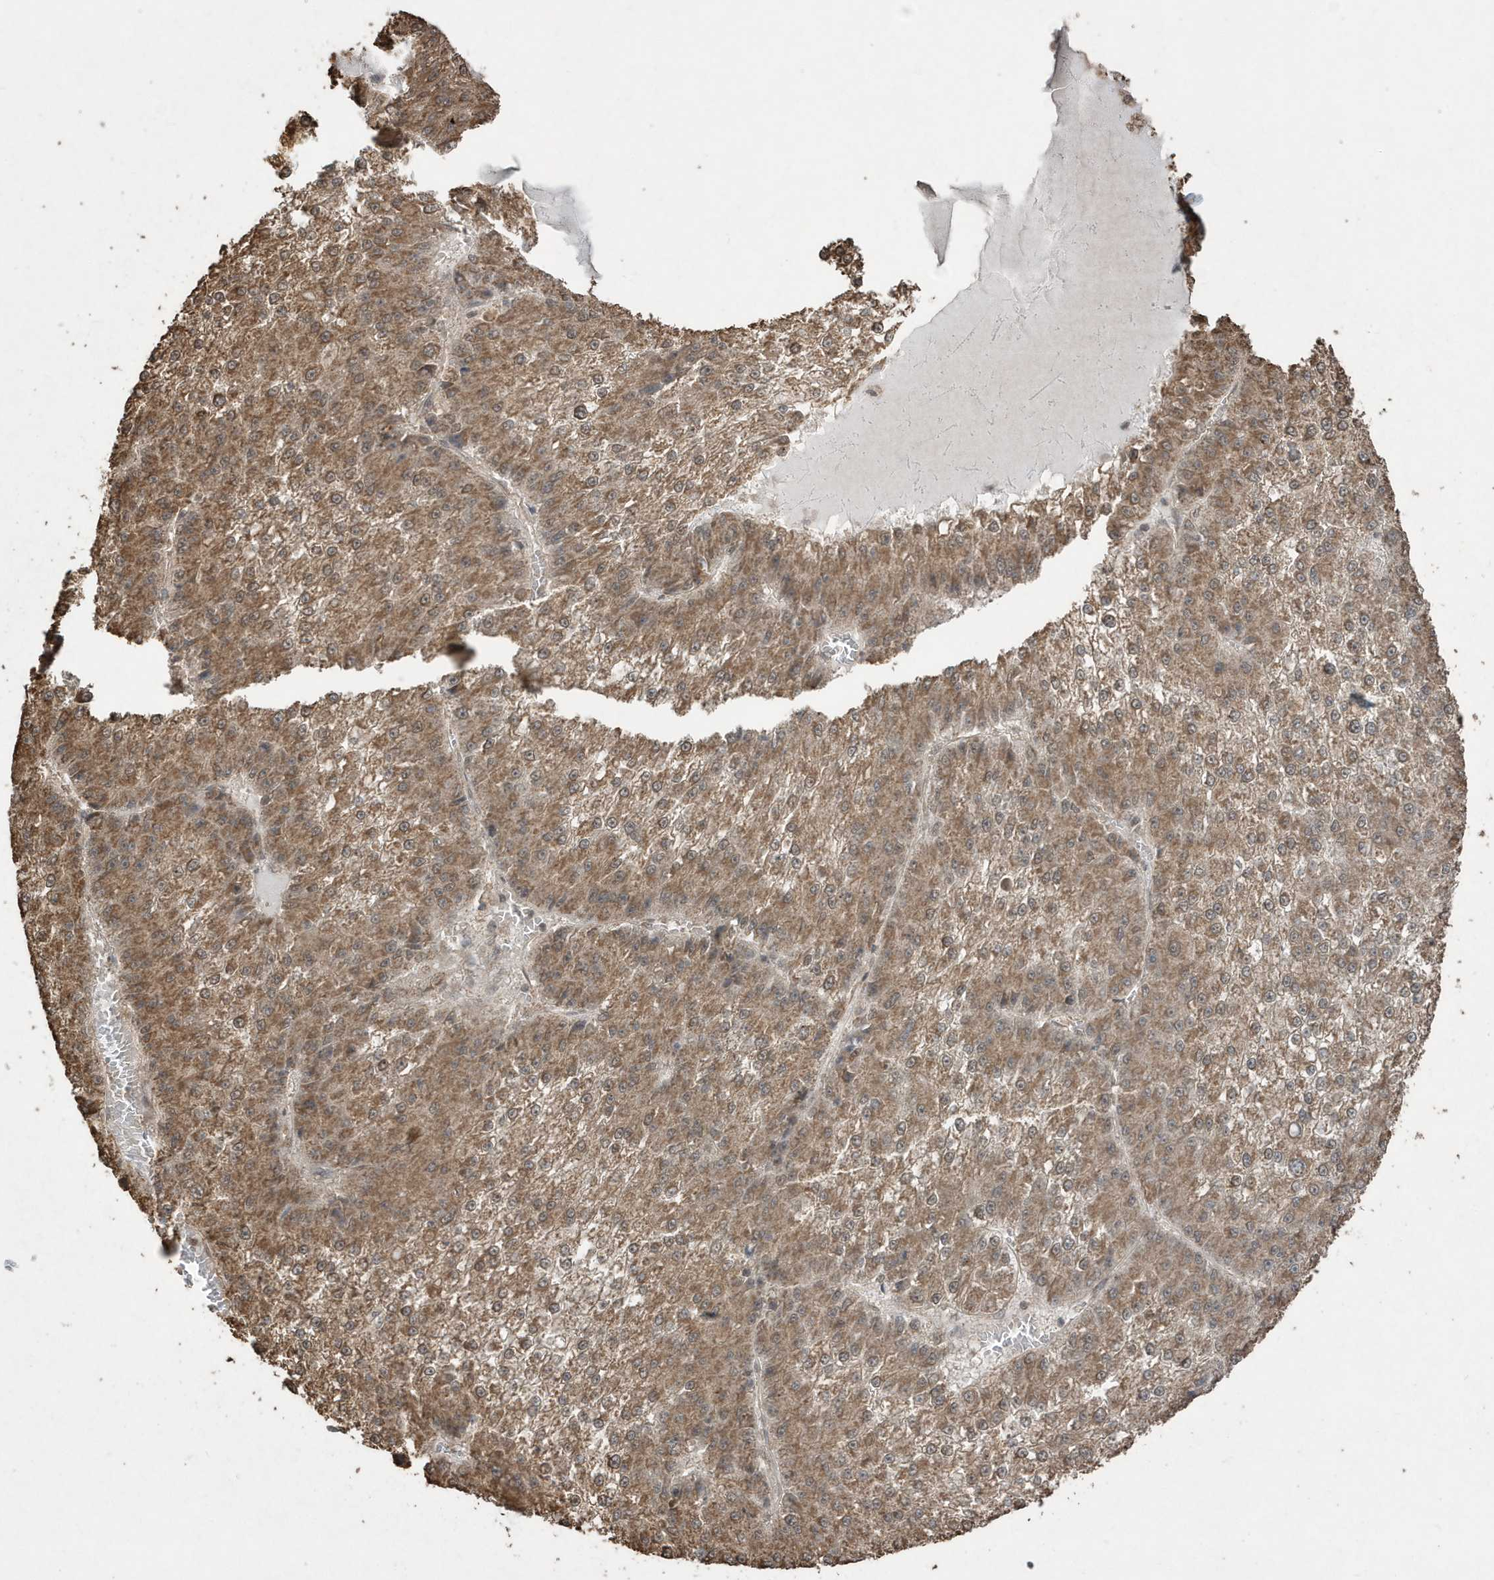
{"staining": {"intensity": "moderate", "quantity": ">75%", "location": "cytoplasmic/membranous"}, "tissue": "liver cancer", "cell_type": "Tumor cells", "image_type": "cancer", "snomed": [{"axis": "morphology", "description": "Carcinoma, Hepatocellular, NOS"}, {"axis": "topography", "description": "Liver"}], "caption": "Moderate cytoplasmic/membranous expression is identified in about >75% of tumor cells in liver hepatocellular carcinoma.", "gene": "PAXBP1", "patient": {"sex": "female", "age": 73}}